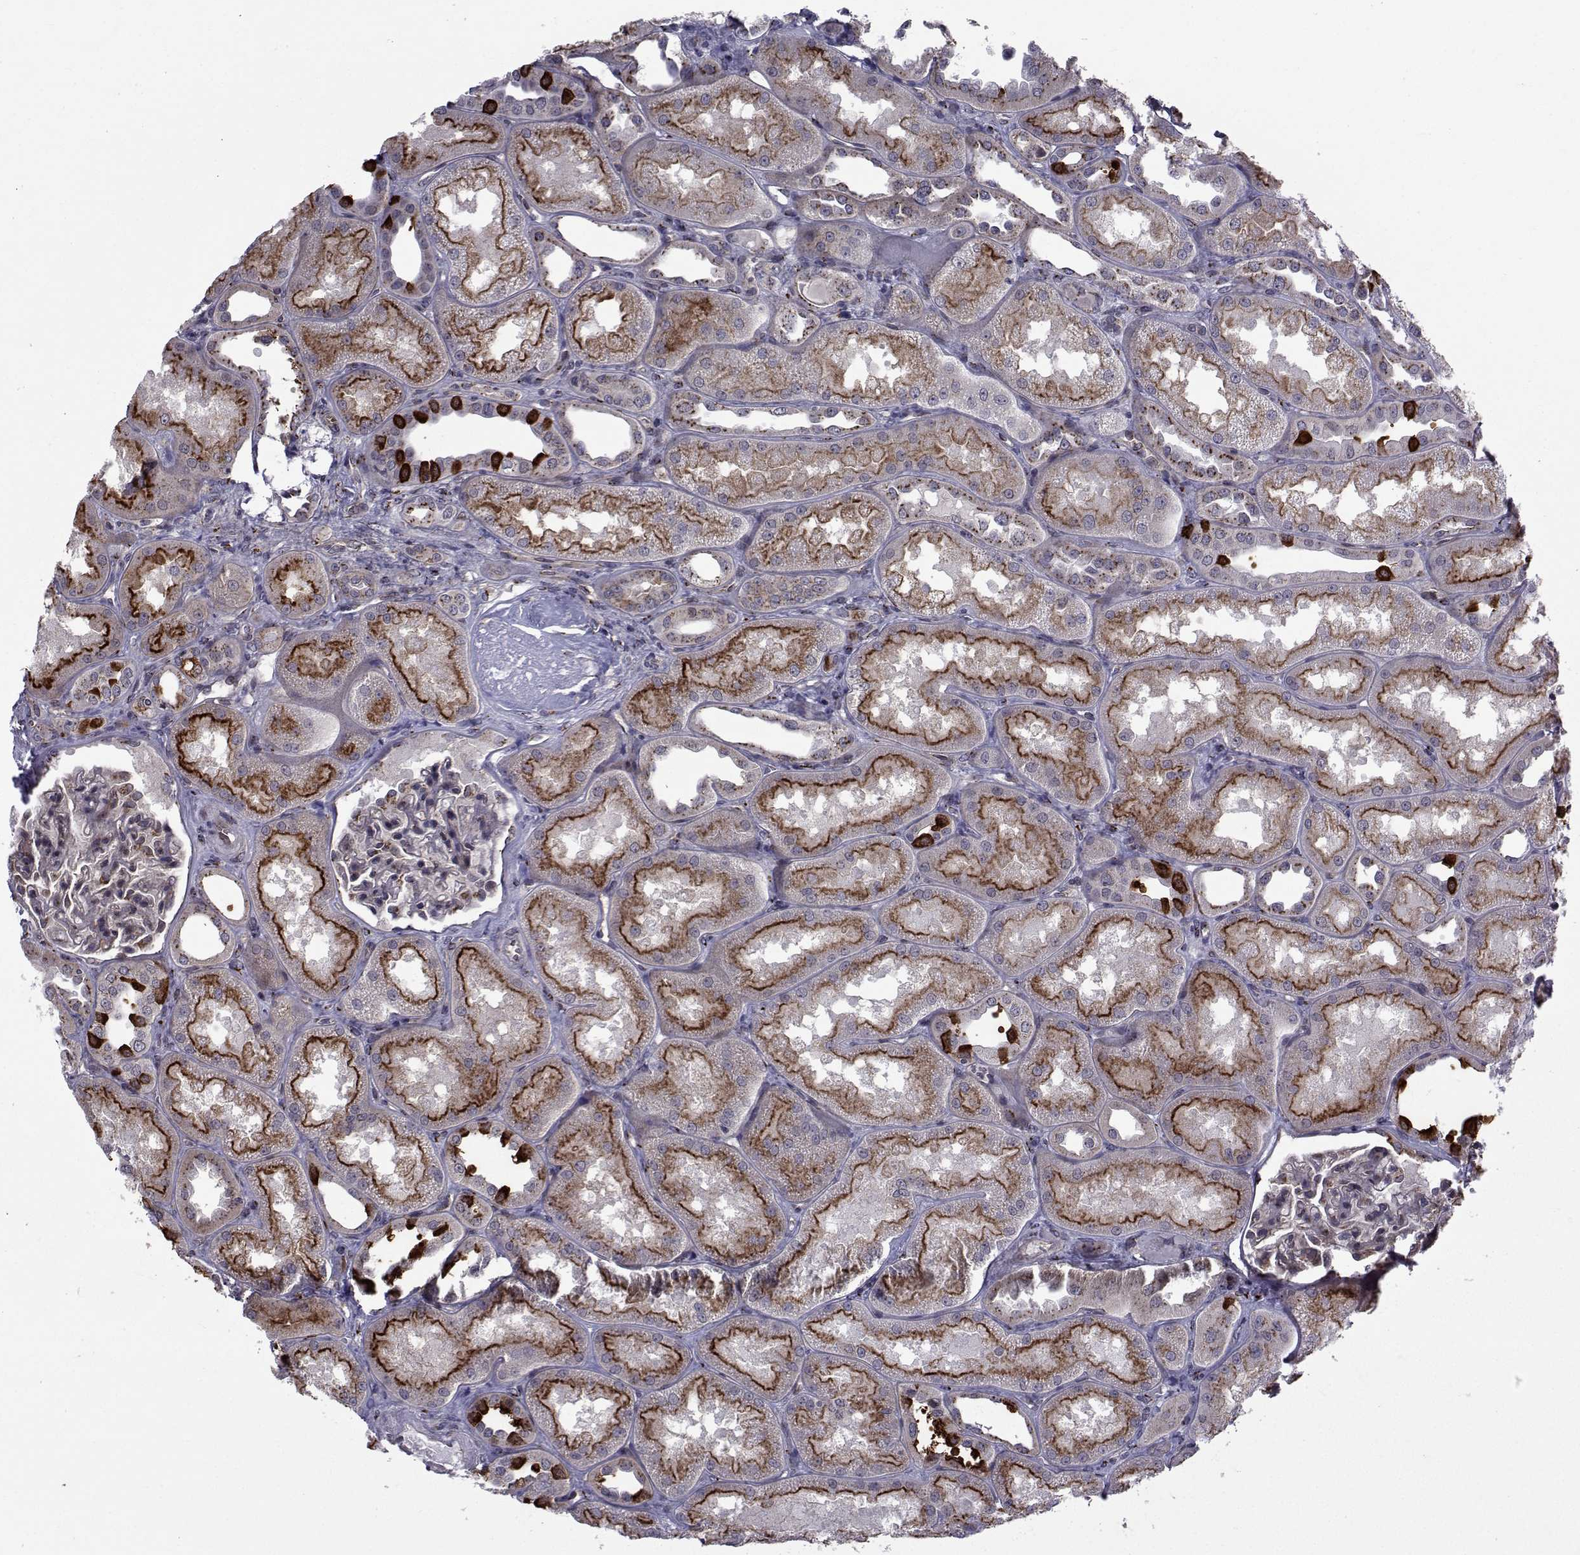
{"staining": {"intensity": "moderate", "quantity": "<25%", "location": "cytoplasmic/membranous"}, "tissue": "kidney", "cell_type": "Cells in glomeruli", "image_type": "normal", "snomed": [{"axis": "morphology", "description": "Normal tissue, NOS"}, {"axis": "topography", "description": "Kidney"}], "caption": "Brown immunohistochemical staining in normal human kidney exhibits moderate cytoplasmic/membranous expression in approximately <25% of cells in glomeruli. The staining was performed using DAB (3,3'-diaminobenzidine) to visualize the protein expression in brown, while the nuclei were stained in blue with hematoxylin (Magnification: 20x).", "gene": "ATP6V1C2", "patient": {"sex": "male", "age": 61}}